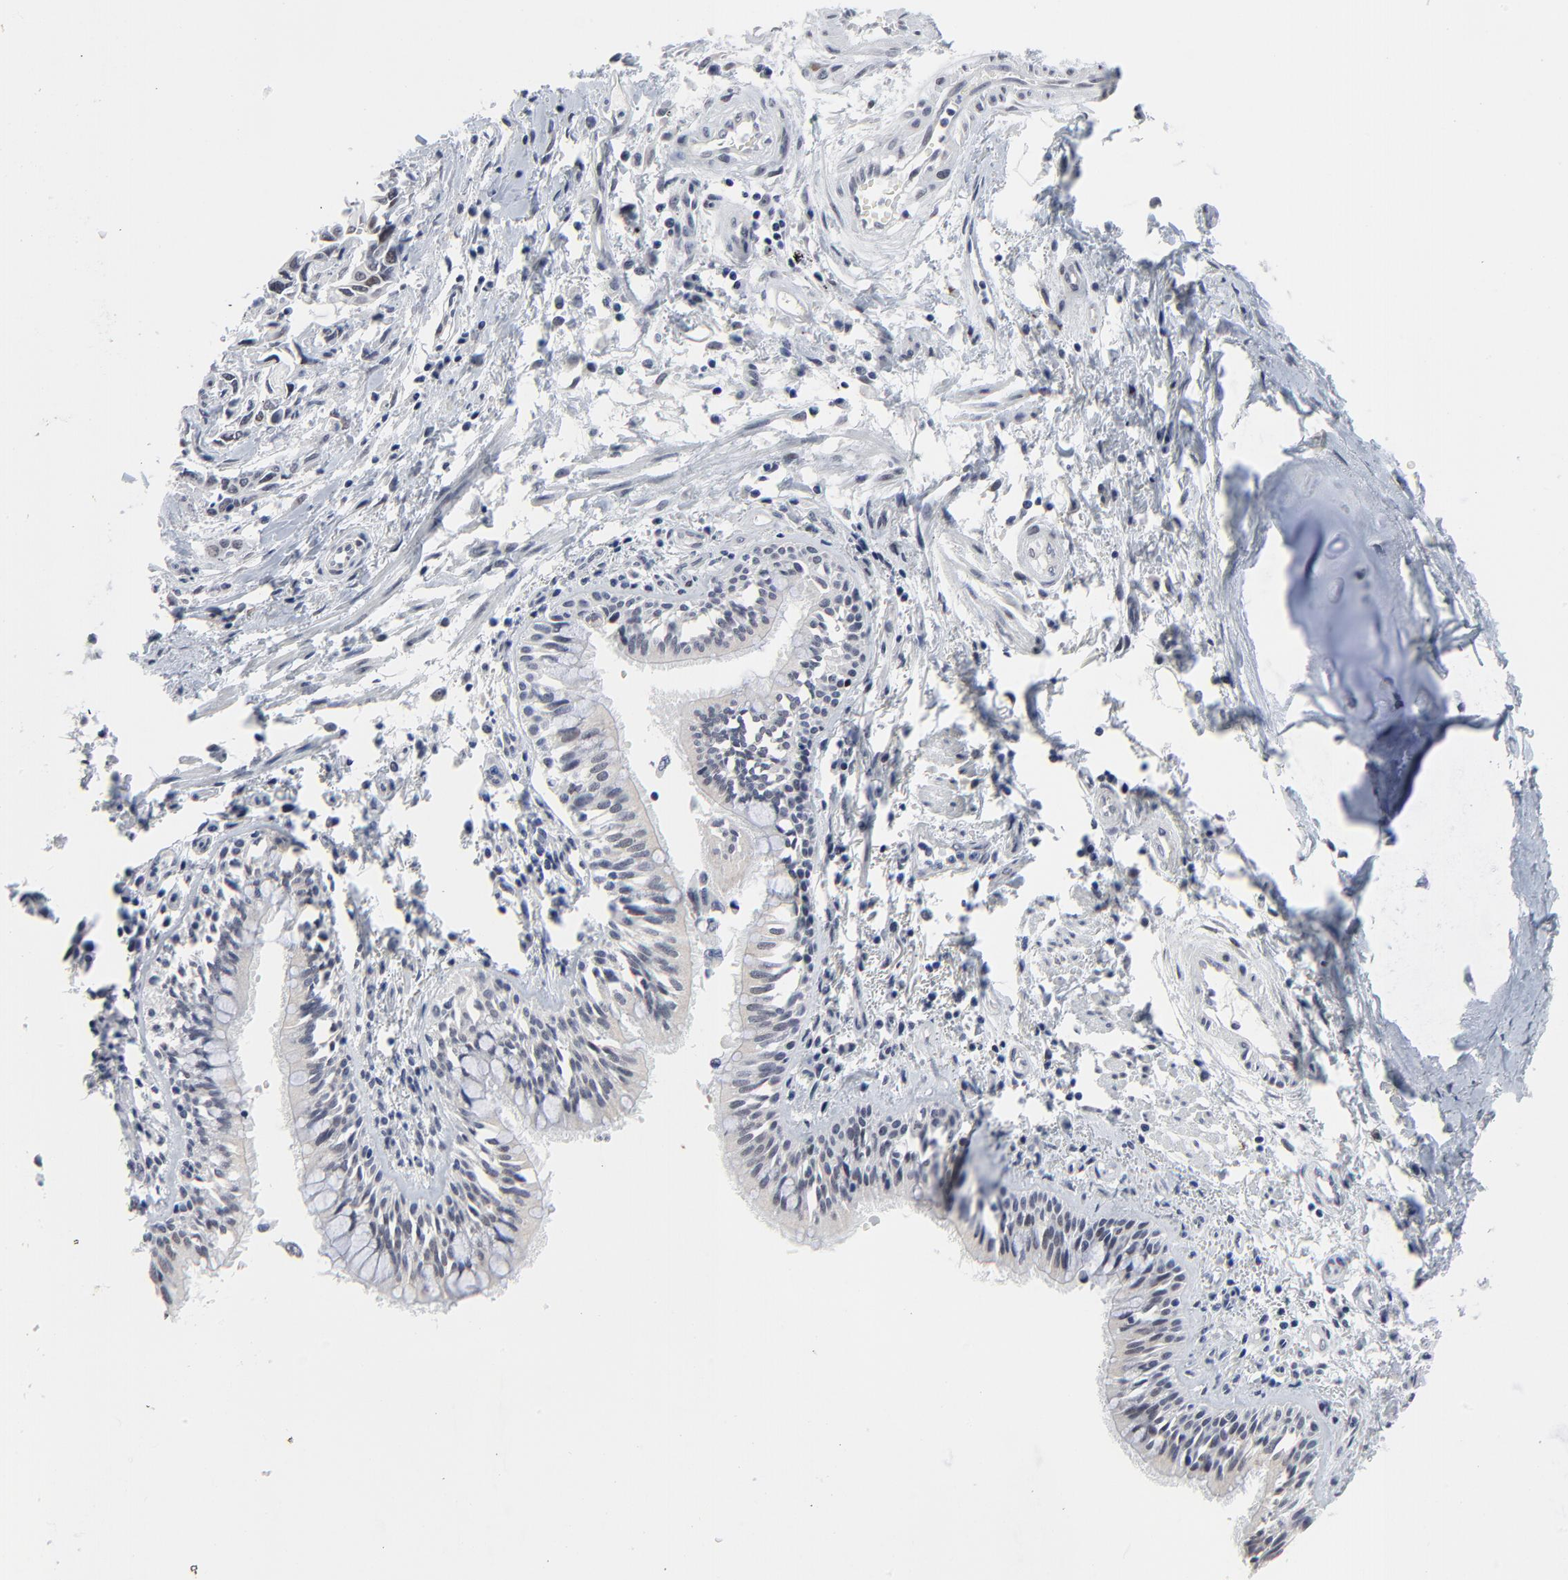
{"staining": {"intensity": "moderate", "quantity": "25%-75%", "location": "nuclear"}, "tissue": "lung cancer", "cell_type": "Tumor cells", "image_type": "cancer", "snomed": [{"axis": "morphology", "description": "Adenocarcinoma, NOS"}, {"axis": "topography", "description": "Lymph node"}, {"axis": "topography", "description": "Lung"}], "caption": "Immunohistochemistry of human lung cancer (adenocarcinoma) displays medium levels of moderate nuclear positivity in about 25%-75% of tumor cells.", "gene": "ZNF589", "patient": {"sex": "male", "age": 64}}